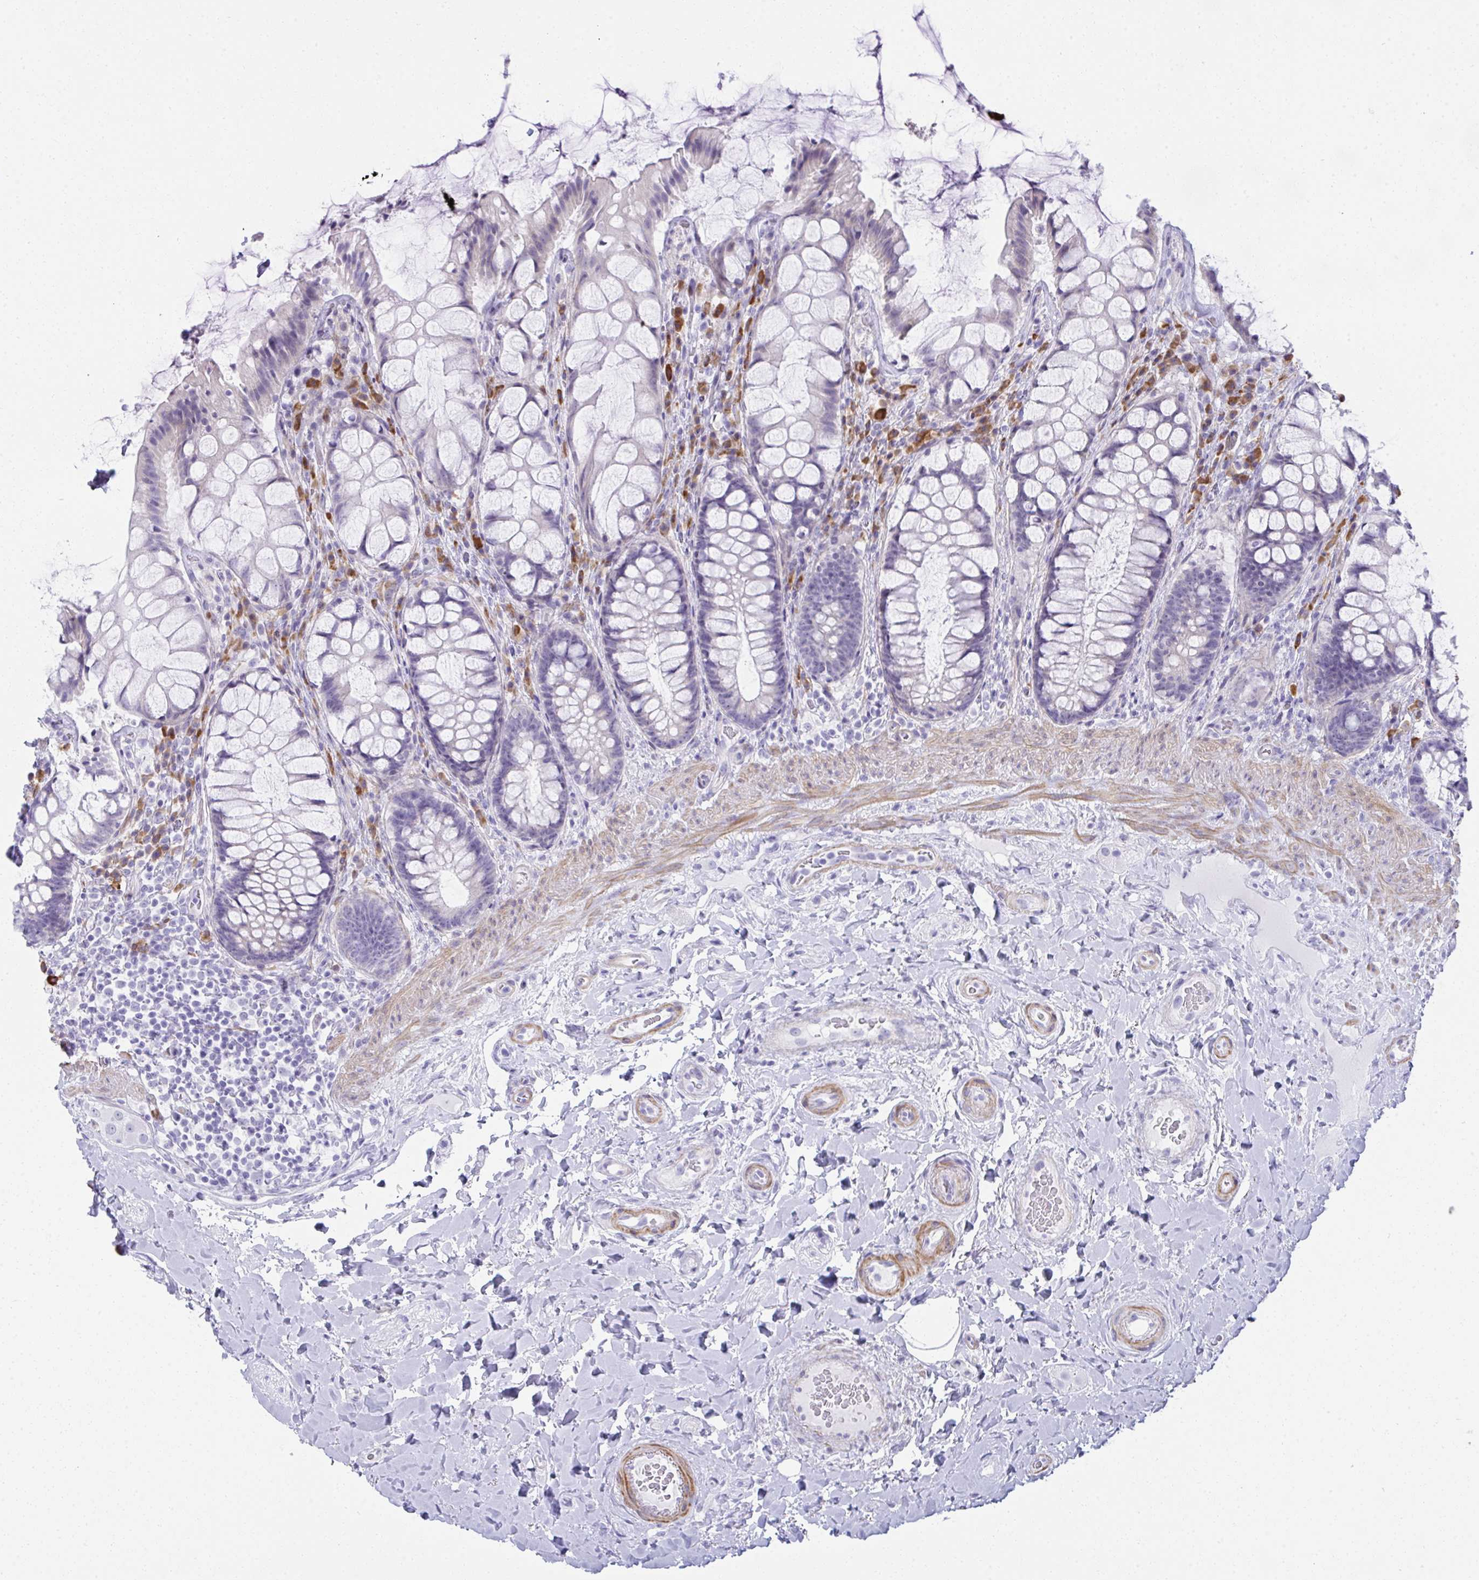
{"staining": {"intensity": "weak", "quantity": "<25%", "location": "cytoplasmic/membranous"}, "tissue": "rectum", "cell_type": "Glandular cells", "image_type": "normal", "snomed": [{"axis": "morphology", "description": "Normal tissue, NOS"}, {"axis": "topography", "description": "Rectum"}], "caption": "Image shows no protein staining in glandular cells of unremarkable rectum.", "gene": "PUS7L", "patient": {"sex": "female", "age": 58}}